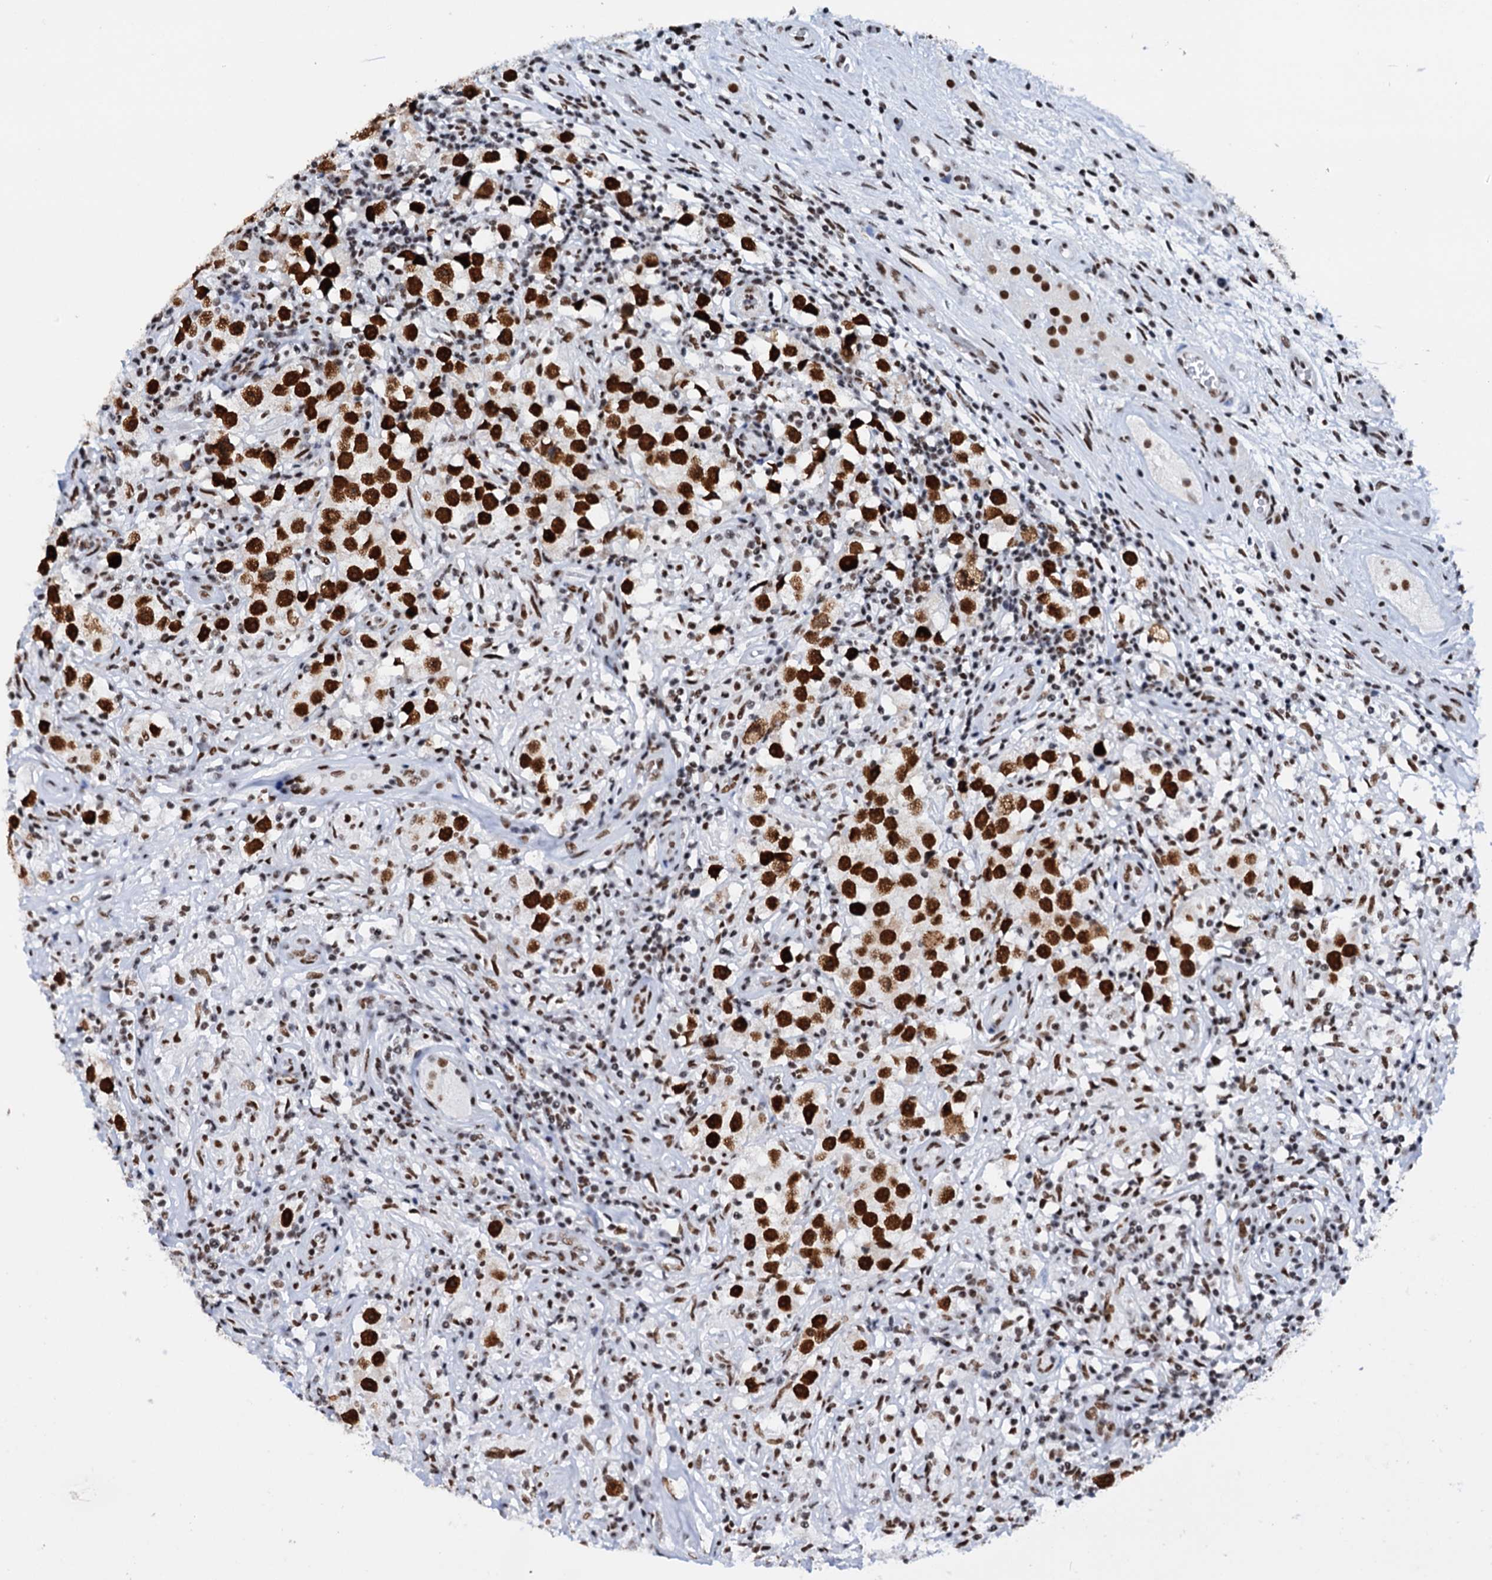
{"staining": {"intensity": "strong", "quantity": ">75%", "location": "nuclear"}, "tissue": "testis cancer", "cell_type": "Tumor cells", "image_type": "cancer", "snomed": [{"axis": "morphology", "description": "Seminoma, NOS"}, {"axis": "topography", "description": "Testis"}], "caption": "Immunohistochemical staining of seminoma (testis) reveals high levels of strong nuclear protein staining in about >75% of tumor cells. The protein of interest is shown in brown color, while the nuclei are stained blue.", "gene": "SLTM", "patient": {"sex": "male", "age": 49}}